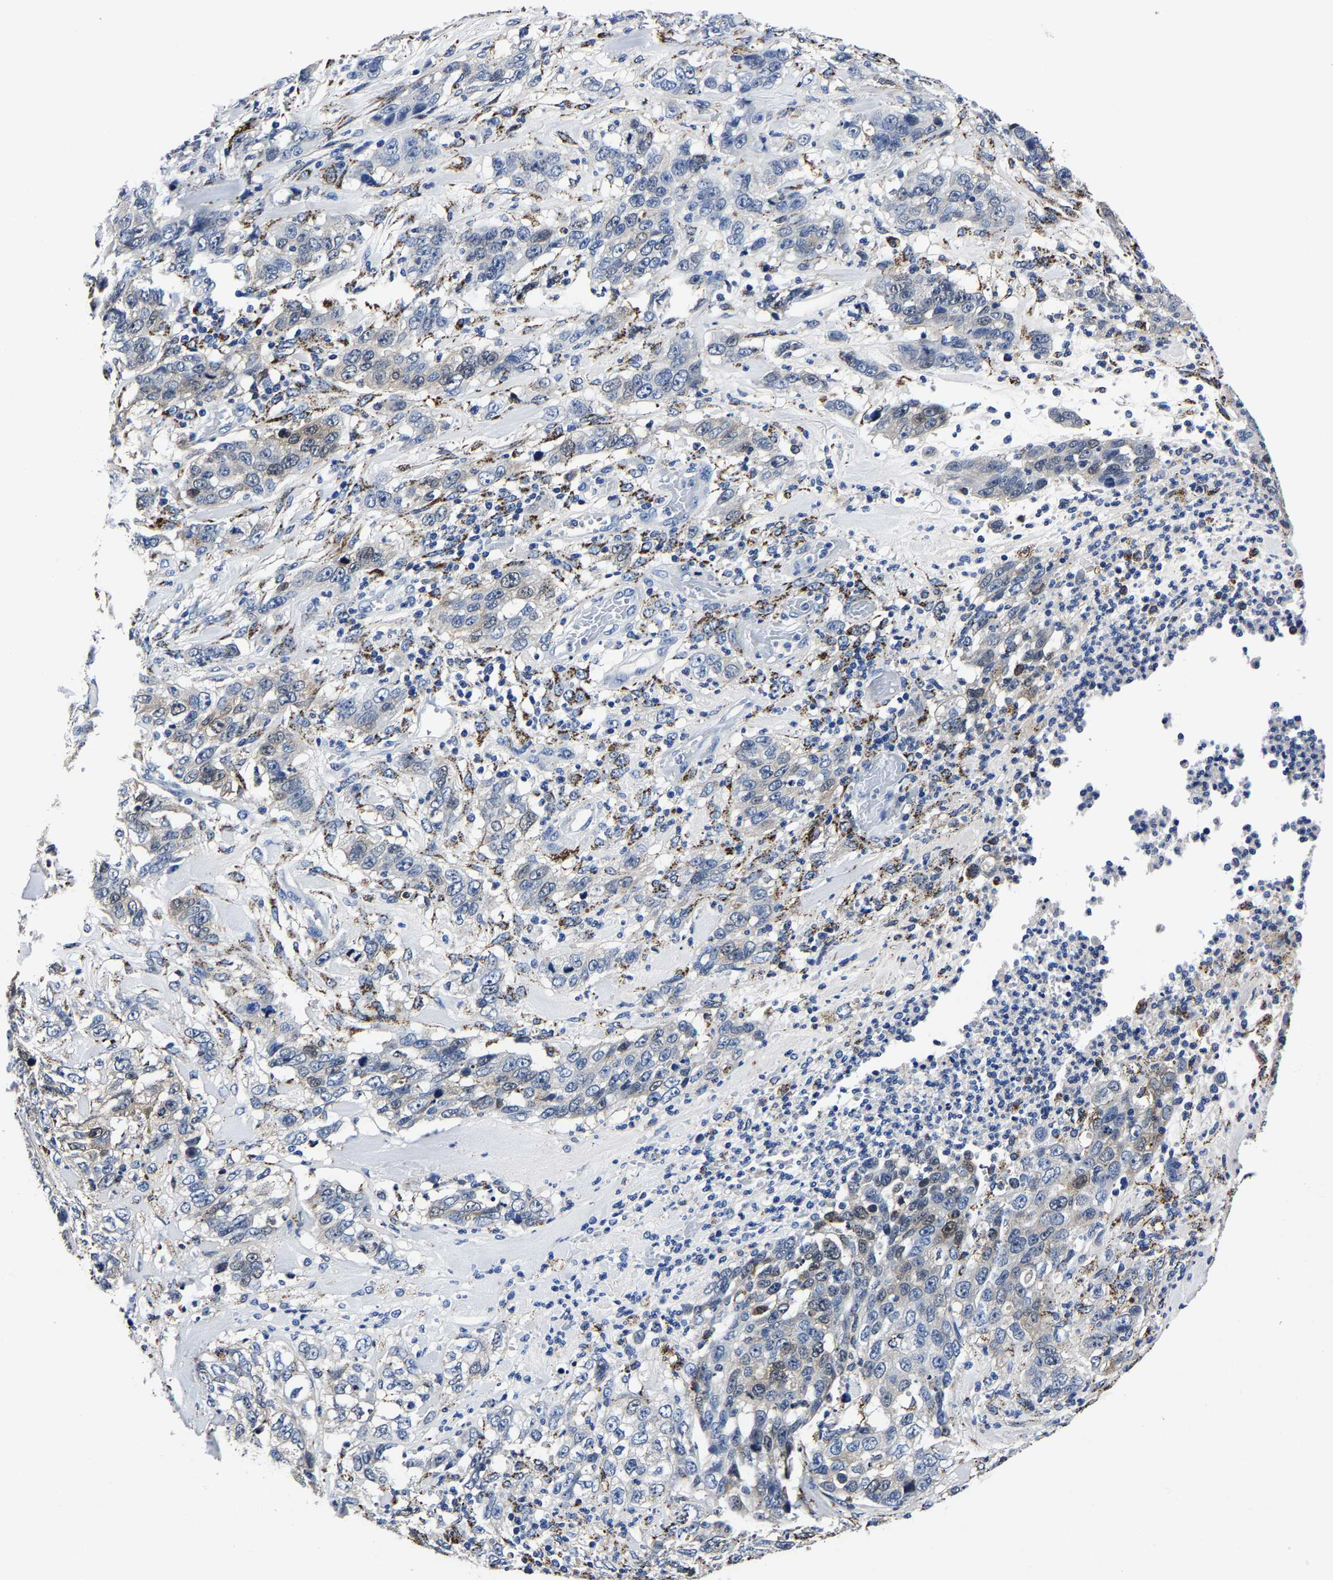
{"staining": {"intensity": "negative", "quantity": "none", "location": "none"}, "tissue": "stomach cancer", "cell_type": "Tumor cells", "image_type": "cancer", "snomed": [{"axis": "morphology", "description": "Adenocarcinoma, NOS"}, {"axis": "topography", "description": "Stomach"}], "caption": "IHC histopathology image of neoplastic tissue: human stomach cancer stained with DAB exhibits no significant protein expression in tumor cells. The staining is performed using DAB (3,3'-diaminobenzidine) brown chromogen with nuclei counter-stained in using hematoxylin.", "gene": "PSPH", "patient": {"sex": "male", "age": 48}}